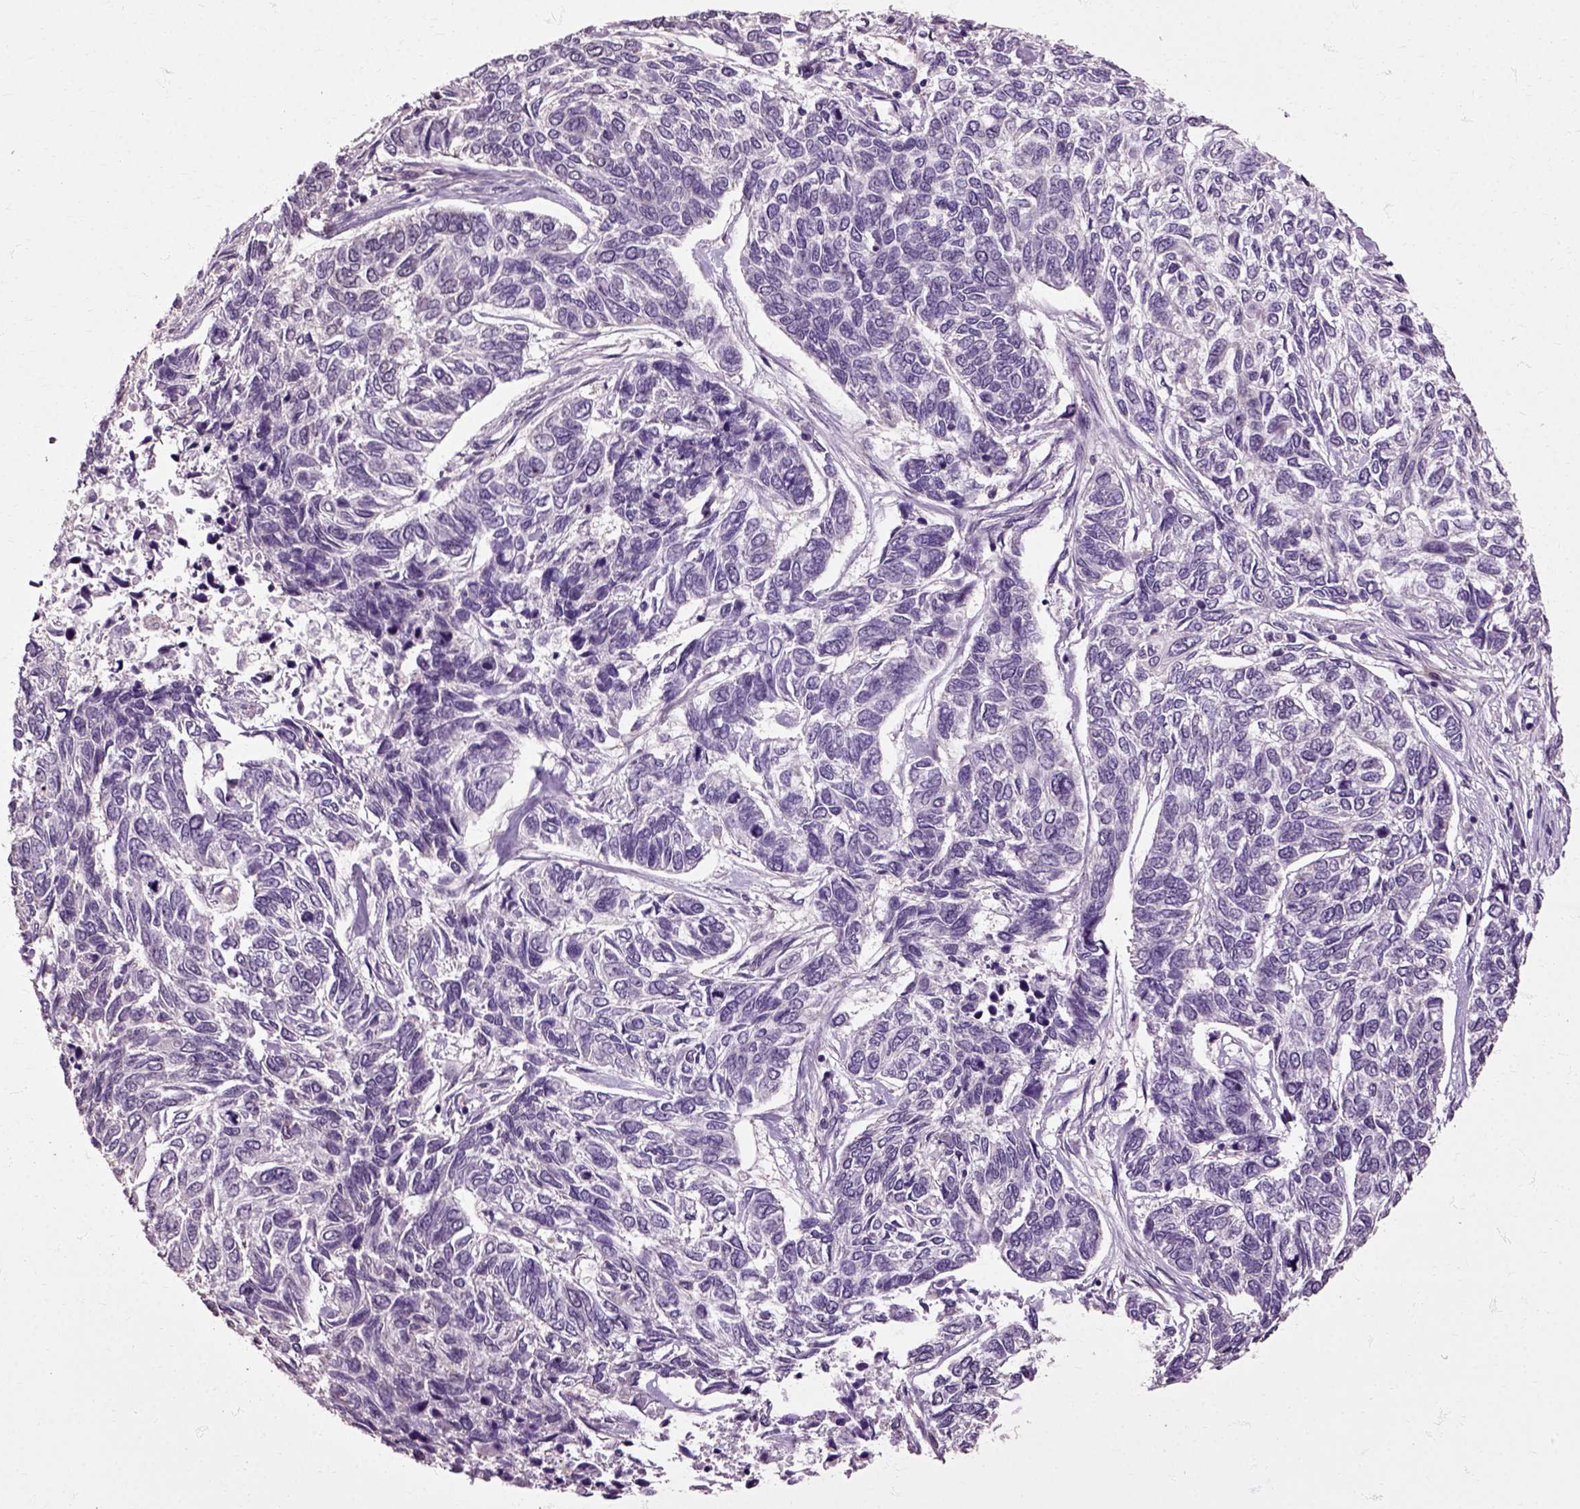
{"staining": {"intensity": "negative", "quantity": "none", "location": "none"}, "tissue": "skin cancer", "cell_type": "Tumor cells", "image_type": "cancer", "snomed": [{"axis": "morphology", "description": "Basal cell carcinoma"}, {"axis": "topography", "description": "Skin"}], "caption": "Immunohistochemical staining of human basal cell carcinoma (skin) displays no significant staining in tumor cells.", "gene": "HSPA2", "patient": {"sex": "female", "age": 65}}